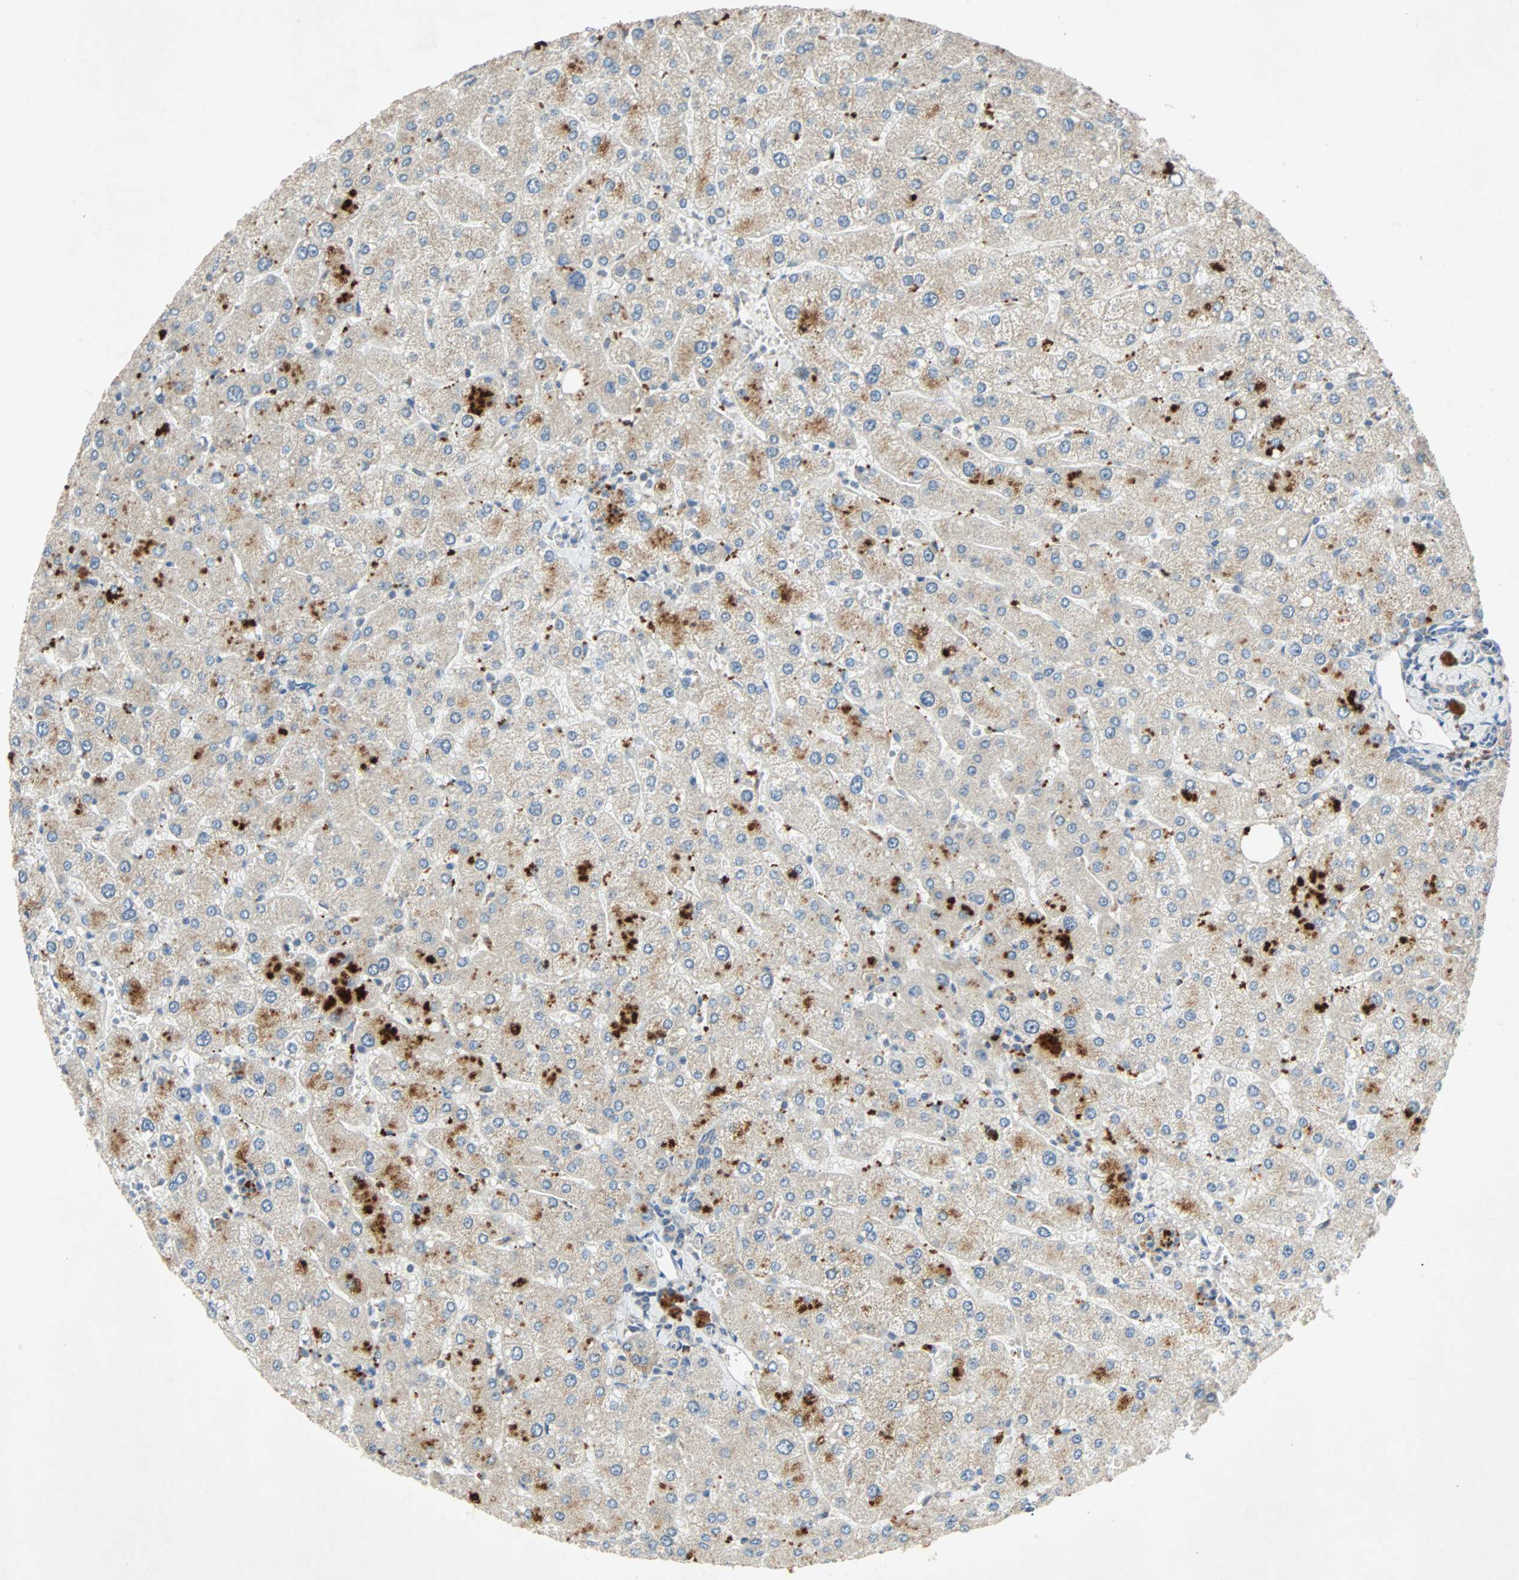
{"staining": {"intensity": "weak", "quantity": ">75%", "location": "cytoplasmic/membranous"}, "tissue": "liver", "cell_type": "Cholangiocytes", "image_type": "normal", "snomed": [{"axis": "morphology", "description": "Normal tissue, NOS"}, {"axis": "topography", "description": "Liver"}], "caption": "About >75% of cholangiocytes in benign human liver demonstrate weak cytoplasmic/membranous protein positivity as visualized by brown immunohistochemical staining.", "gene": "XYLT1", "patient": {"sex": "male", "age": 55}}